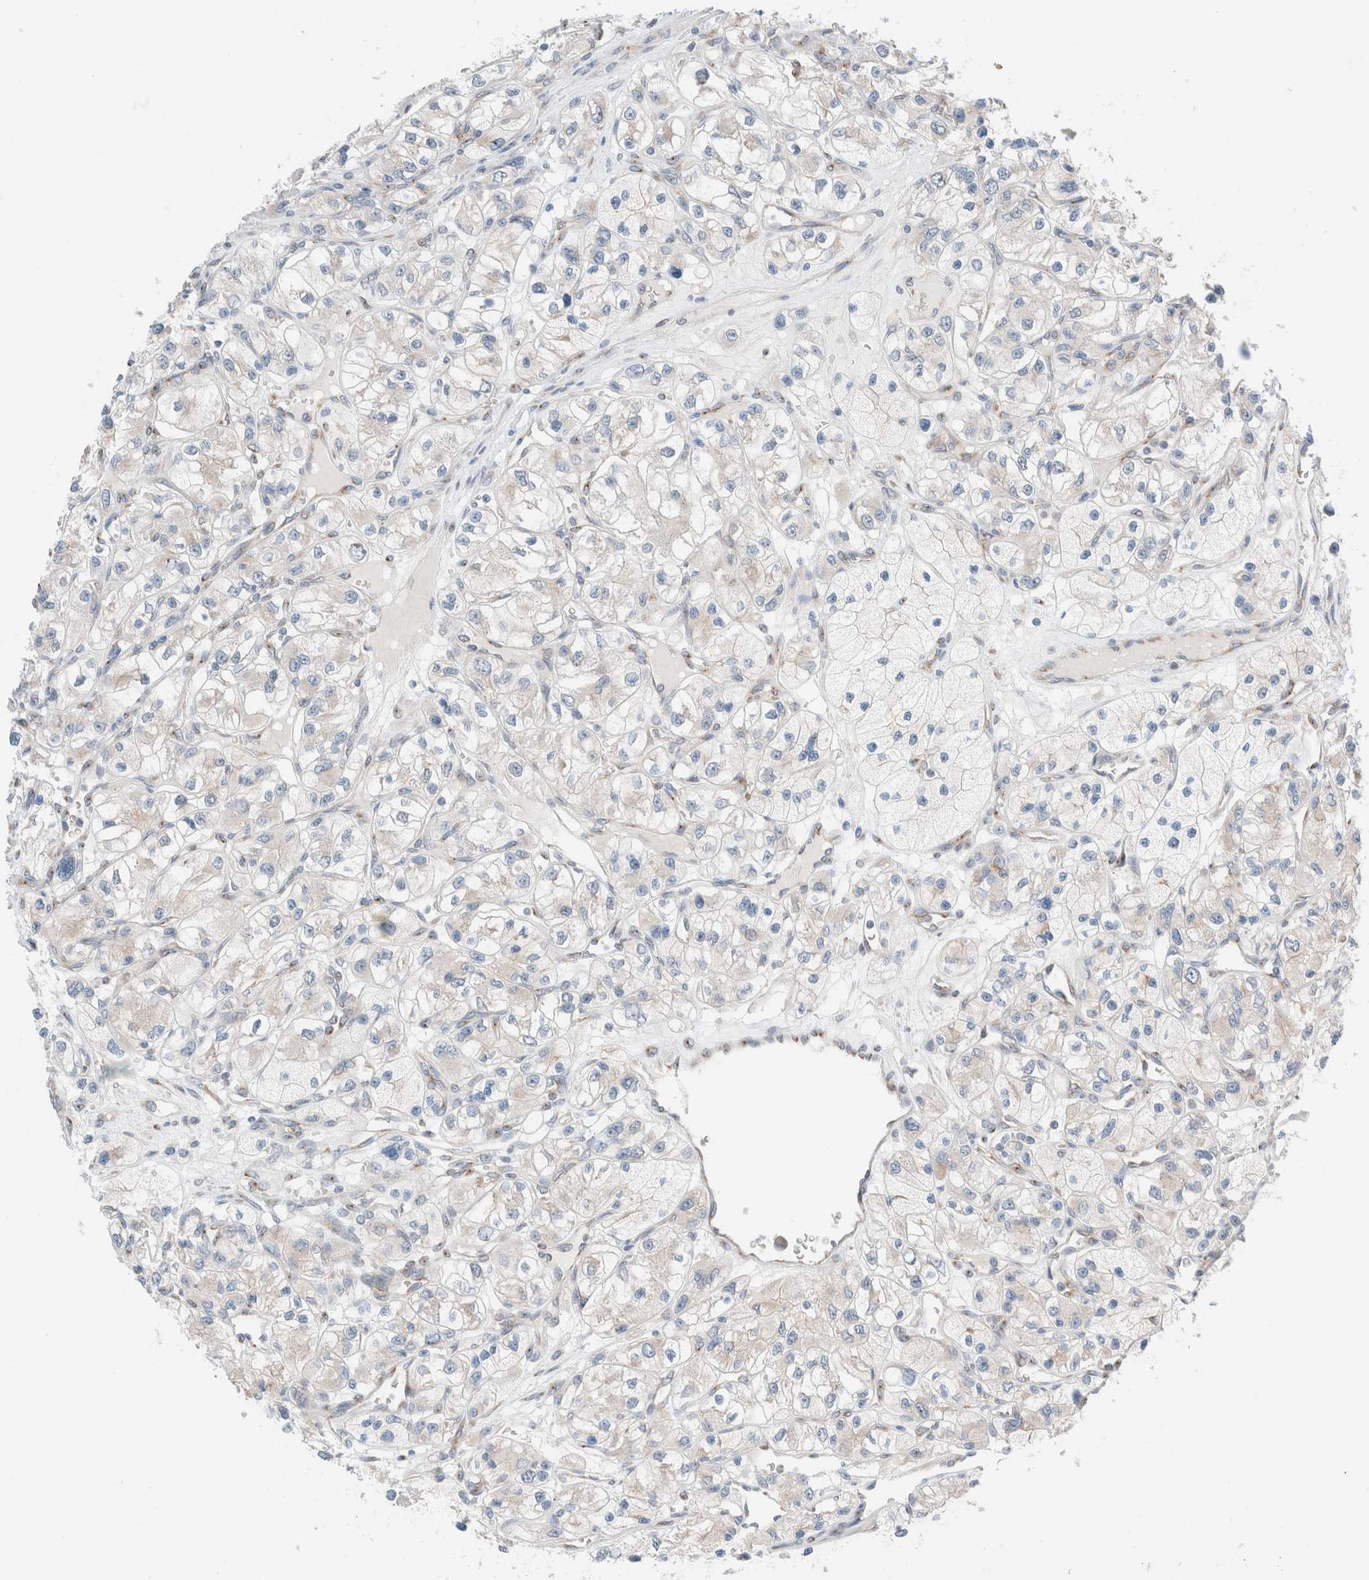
{"staining": {"intensity": "negative", "quantity": "none", "location": "none"}, "tissue": "renal cancer", "cell_type": "Tumor cells", "image_type": "cancer", "snomed": [{"axis": "morphology", "description": "Adenocarcinoma, NOS"}, {"axis": "topography", "description": "Kidney"}], "caption": "Immunohistochemical staining of human renal cancer (adenocarcinoma) demonstrates no significant positivity in tumor cells.", "gene": "CASC3", "patient": {"sex": "female", "age": 57}}